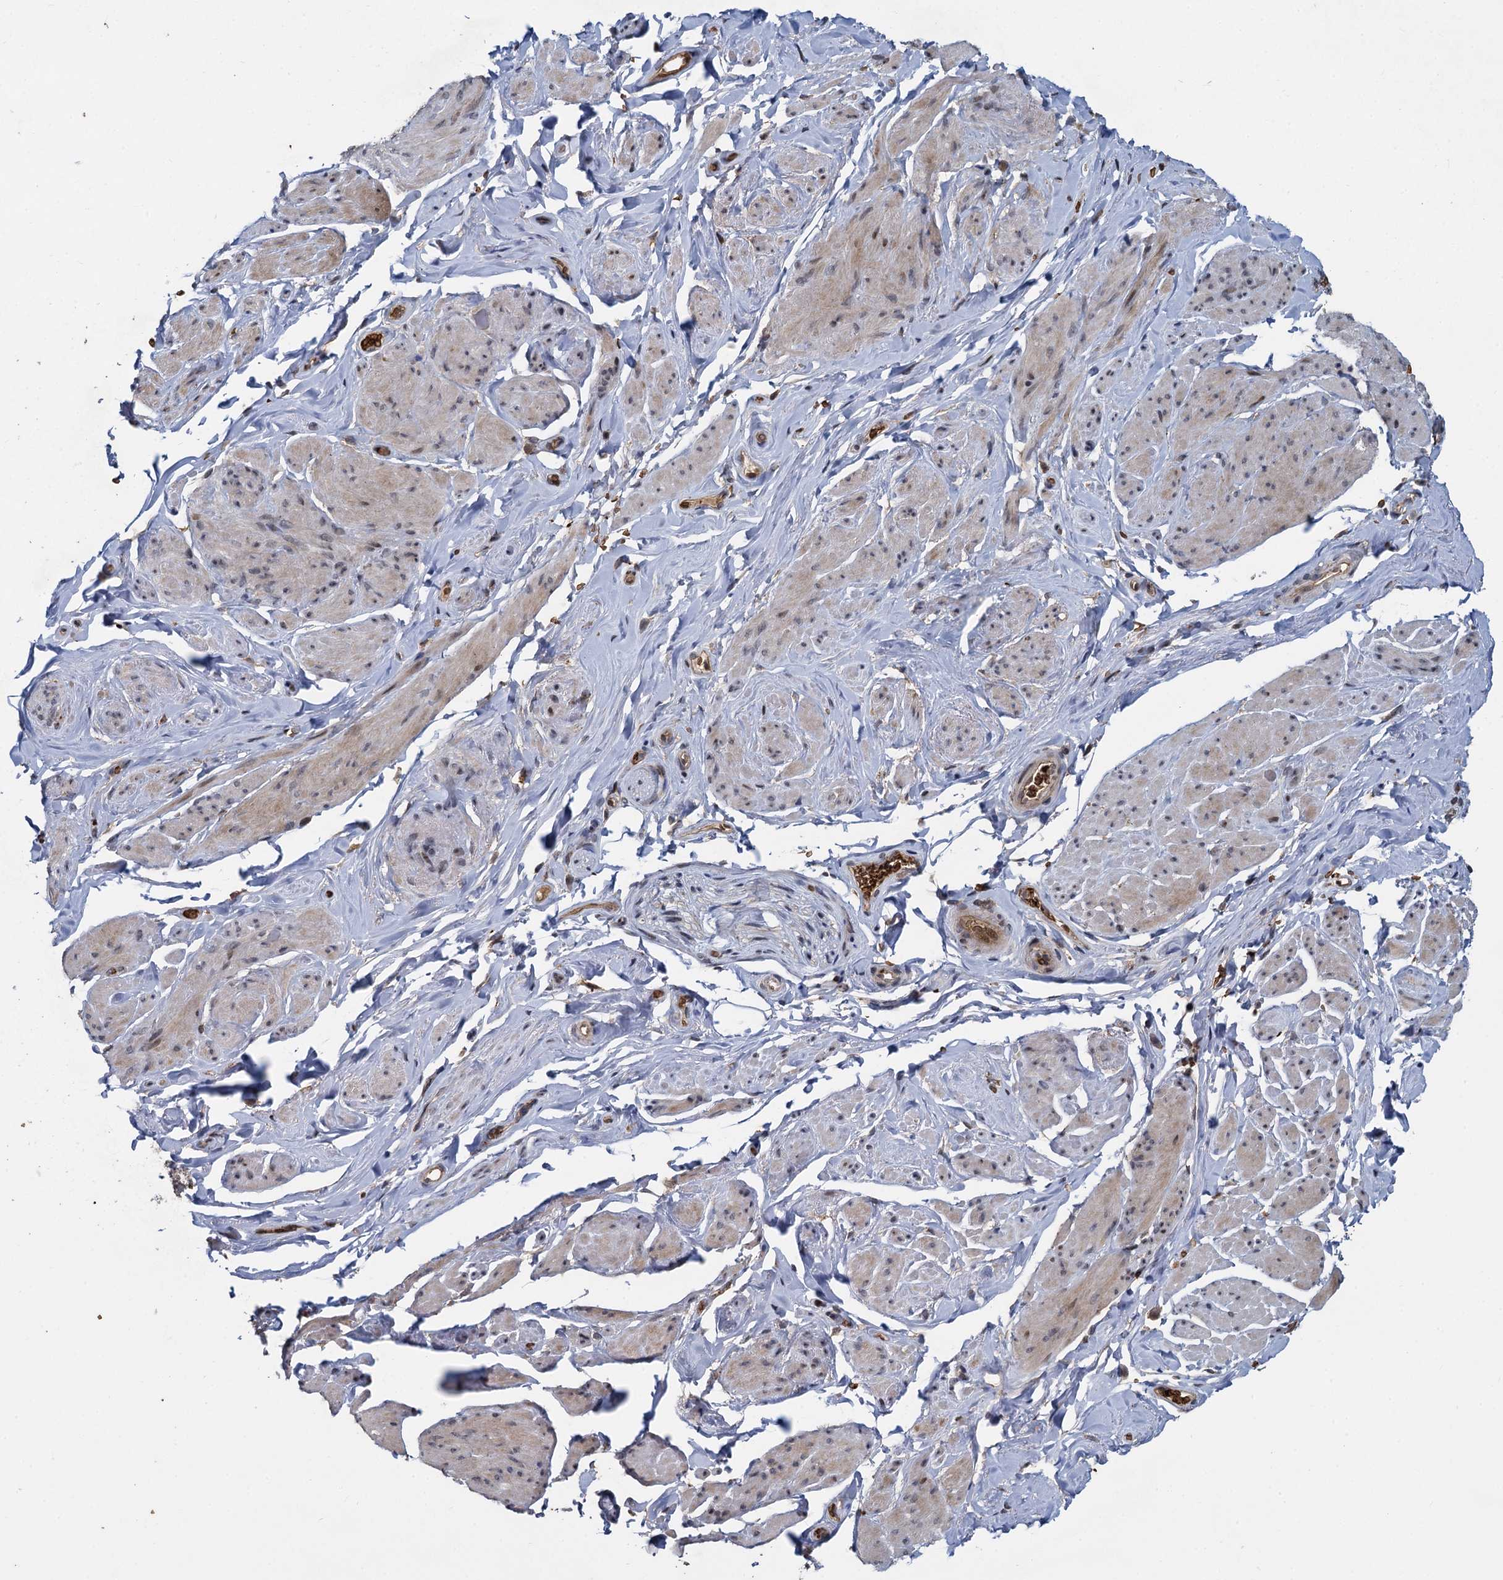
{"staining": {"intensity": "weak", "quantity": "<25%", "location": "cytoplasmic/membranous"}, "tissue": "smooth muscle", "cell_type": "Smooth muscle cells", "image_type": "normal", "snomed": [{"axis": "morphology", "description": "Normal tissue, NOS"}, {"axis": "topography", "description": "Smooth muscle"}, {"axis": "topography", "description": "Peripheral nerve tissue"}], "caption": "This is an immunohistochemistry (IHC) histopathology image of unremarkable human smooth muscle. There is no staining in smooth muscle cells.", "gene": "FANCI", "patient": {"sex": "male", "age": 69}}